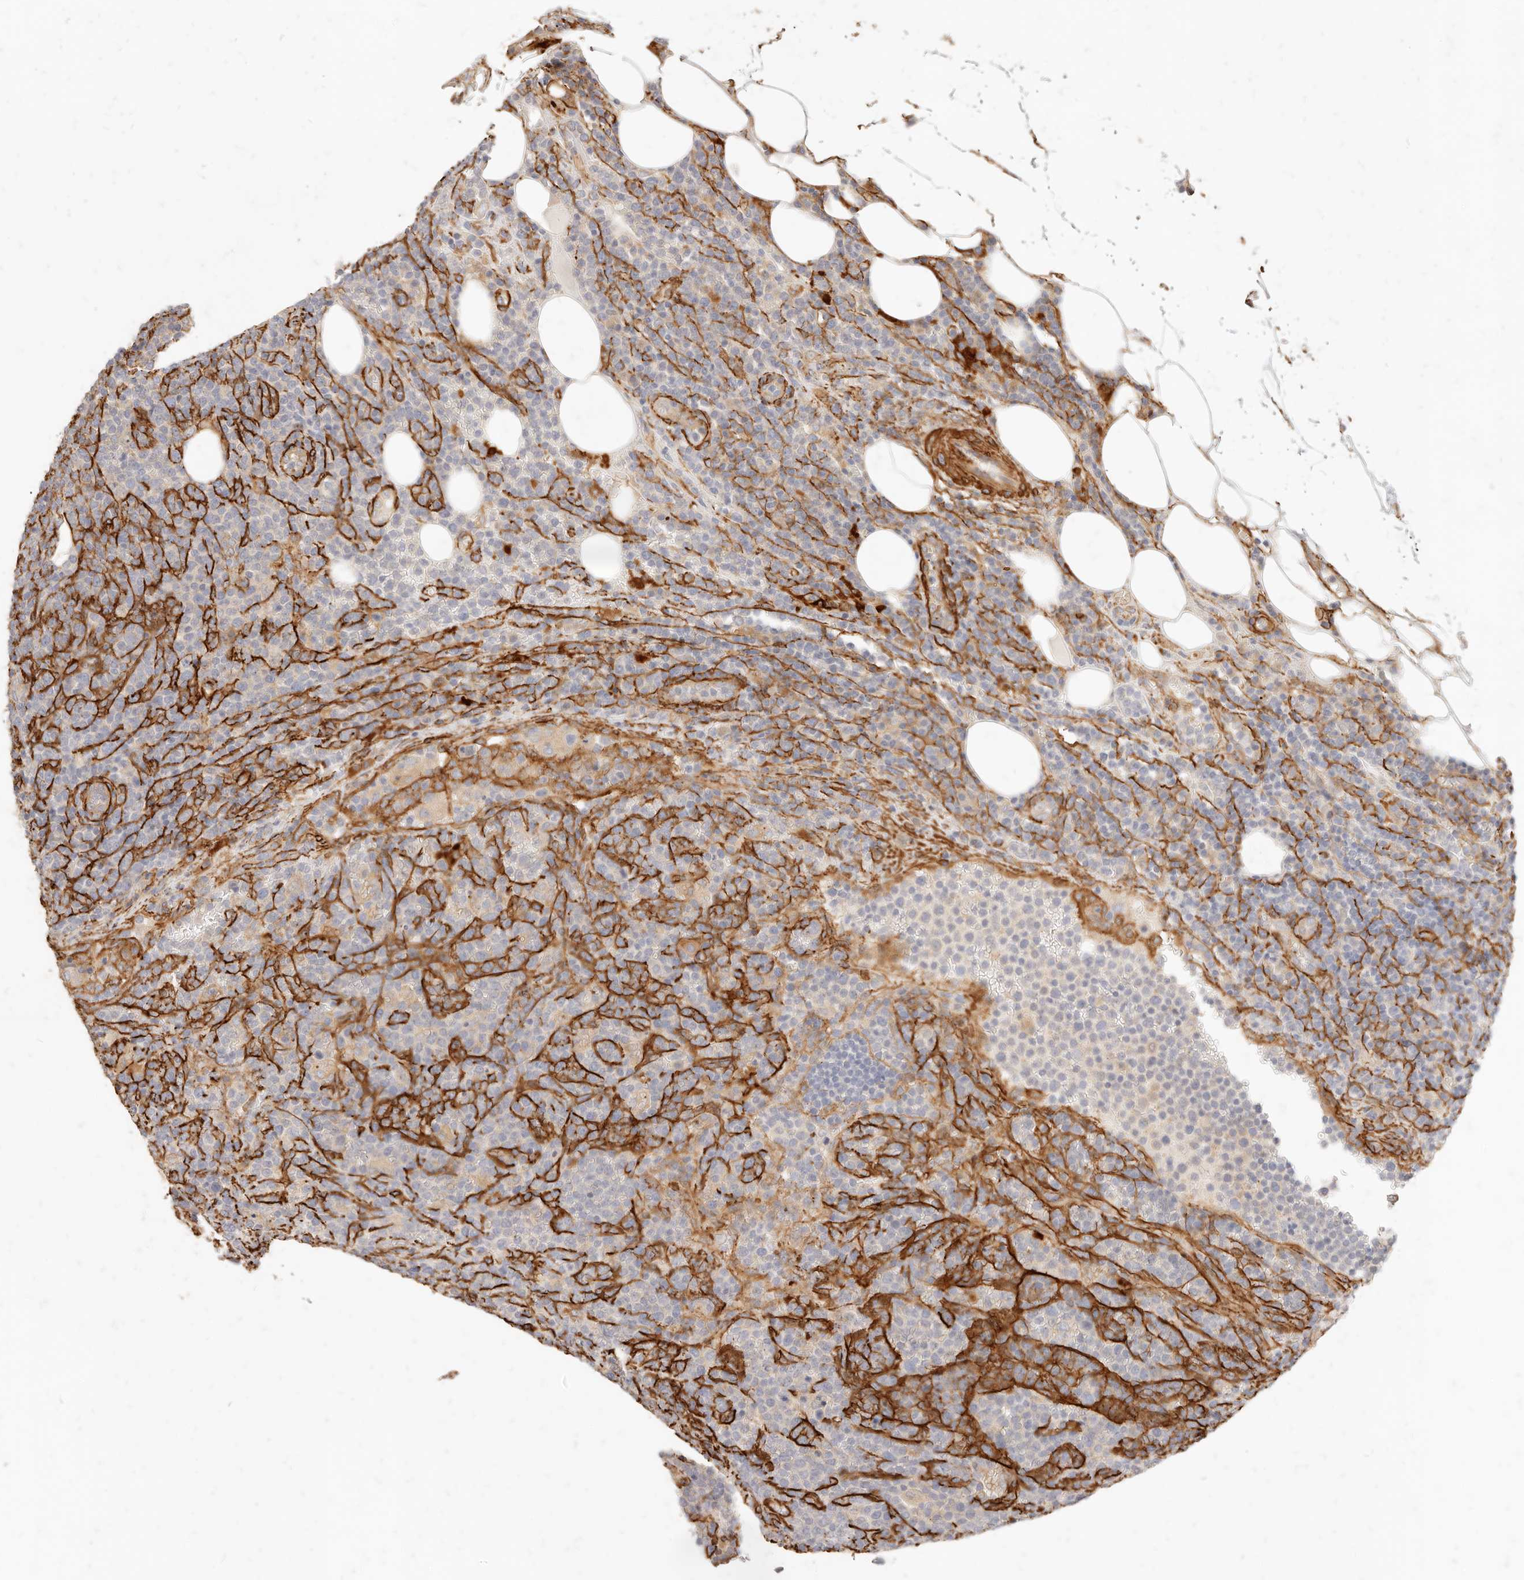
{"staining": {"intensity": "weak", "quantity": "25%-75%", "location": "cytoplasmic/membranous"}, "tissue": "lymphoma", "cell_type": "Tumor cells", "image_type": "cancer", "snomed": [{"axis": "morphology", "description": "Malignant lymphoma, non-Hodgkin's type, High grade"}, {"axis": "topography", "description": "Lymph node"}], "caption": "Immunohistochemical staining of high-grade malignant lymphoma, non-Hodgkin's type reveals low levels of weak cytoplasmic/membranous protein expression in approximately 25%-75% of tumor cells. (DAB IHC with brightfield microscopy, high magnification).", "gene": "TMTC2", "patient": {"sex": "male", "age": 61}}